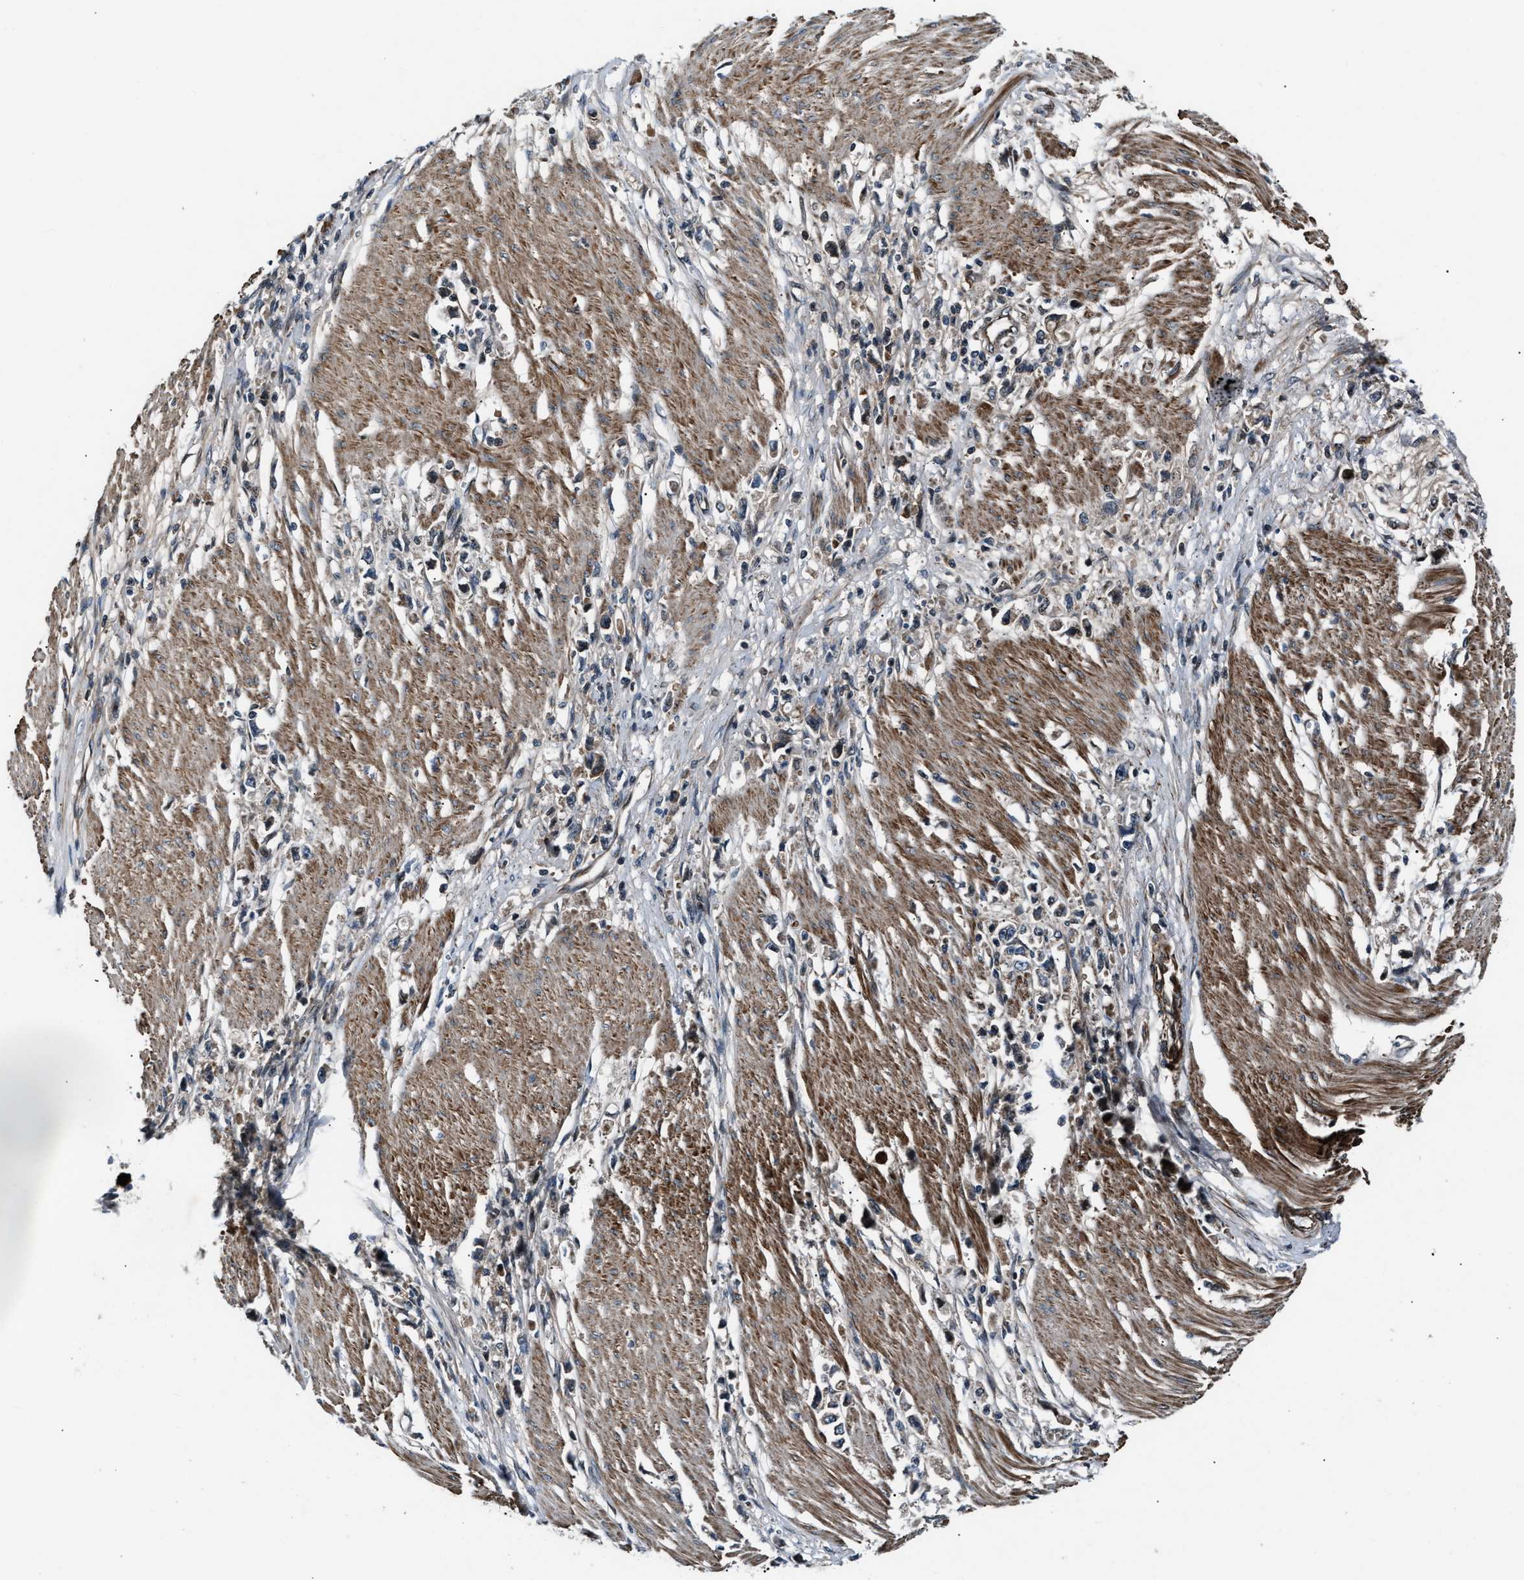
{"staining": {"intensity": "negative", "quantity": "none", "location": "none"}, "tissue": "stomach cancer", "cell_type": "Tumor cells", "image_type": "cancer", "snomed": [{"axis": "morphology", "description": "Adenocarcinoma, NOS"}, {"axis": "topography", "description": "Stomach"}], "caption": "Tumor cells are negative for protein expression in human adenocarcinoma (stomach).", "gene": "DYNC2I1", "patient": {"sex": "female", "age": 59}}